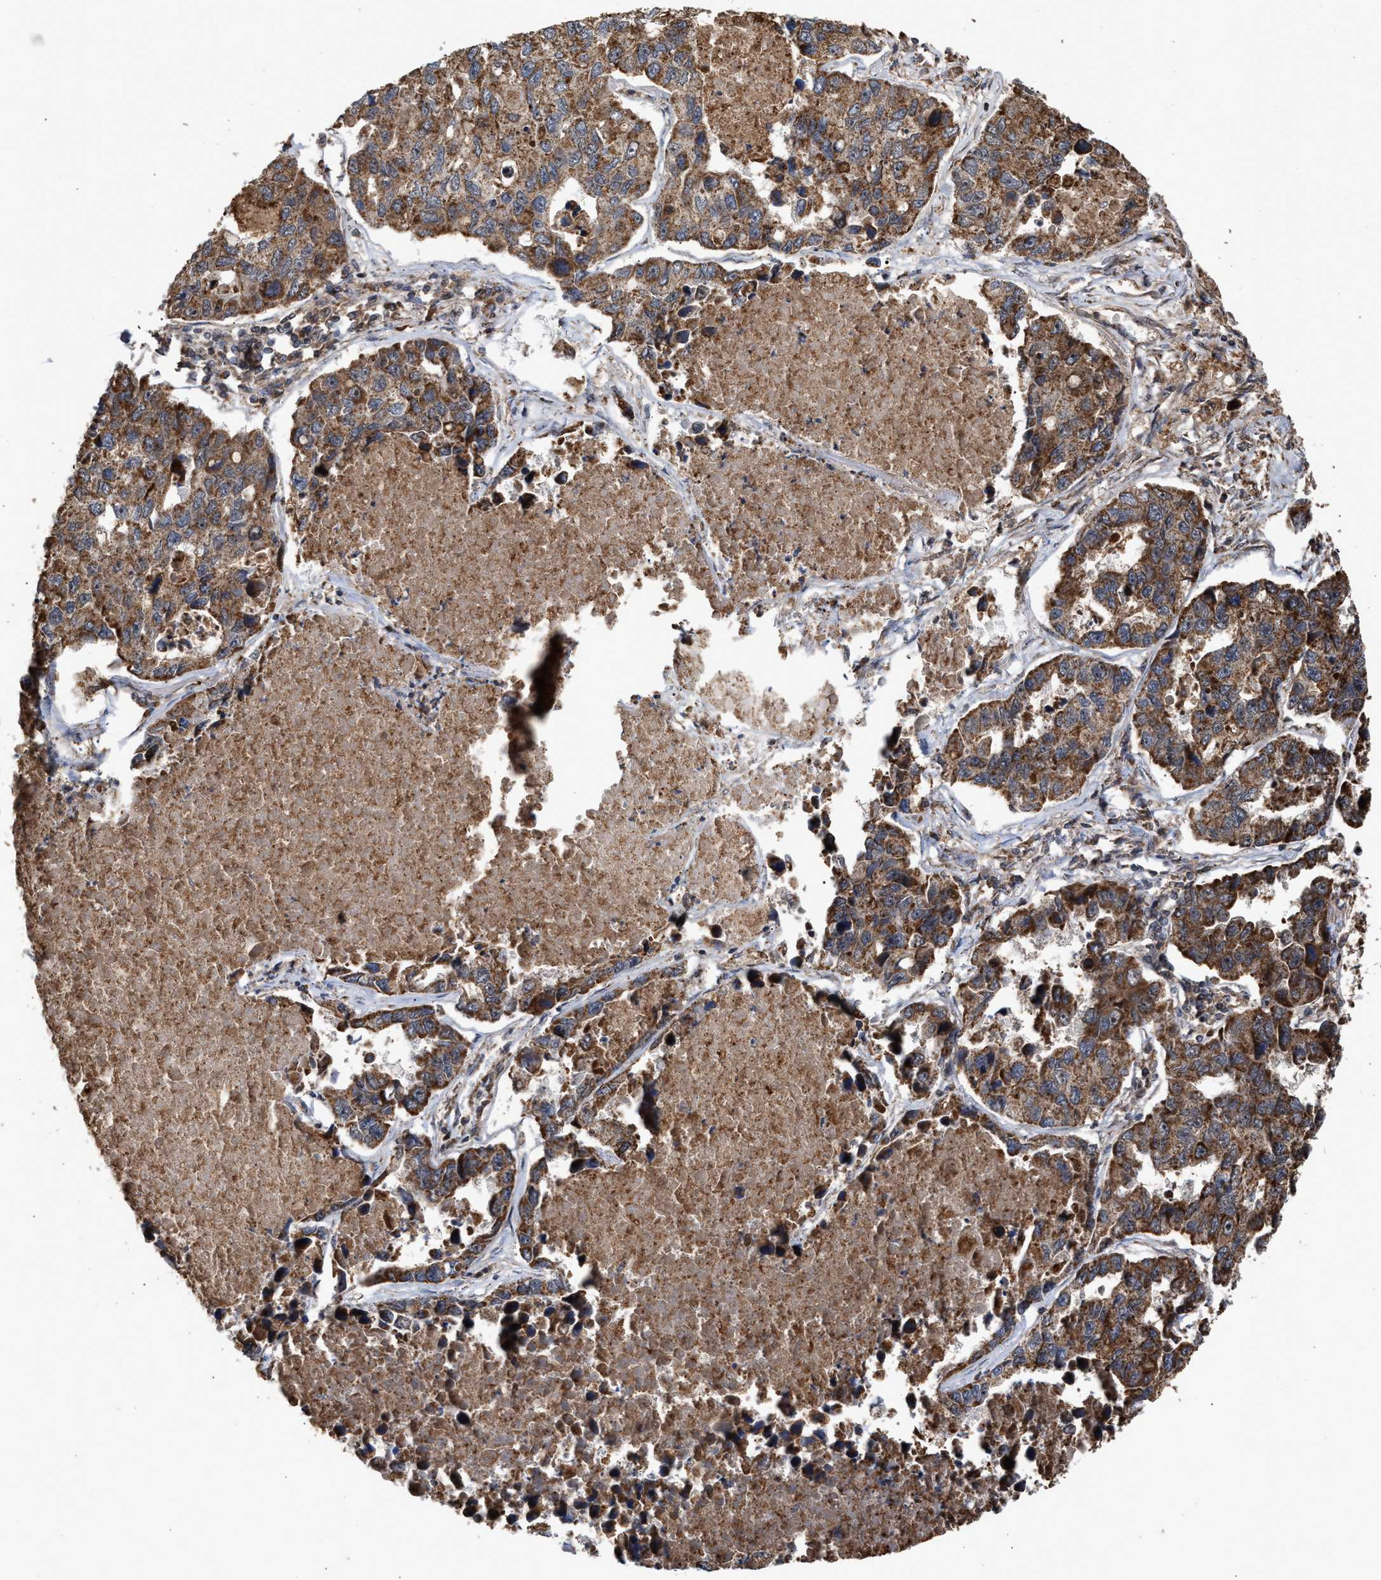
{"staining": {"intensity": "strong", "quantity": ">75%", "location": "cytoplasmic/membranous"}, "tissue": "lung cancer", "cell_type": "Tumor cells", "image_type": "cancer", "snomed": [{"axis": "morphology", "description": "Adenocarcinoma, NOS"}, {"axis": "topography", "description": "Lung"}], "caption": "Strong cytoplasmic/membranous protein expression is present in about >75% of tumor cells in lung adenocarcinoma.", "gene": "EXOSC2", "patient": {"sex": "male", "age": 64}}